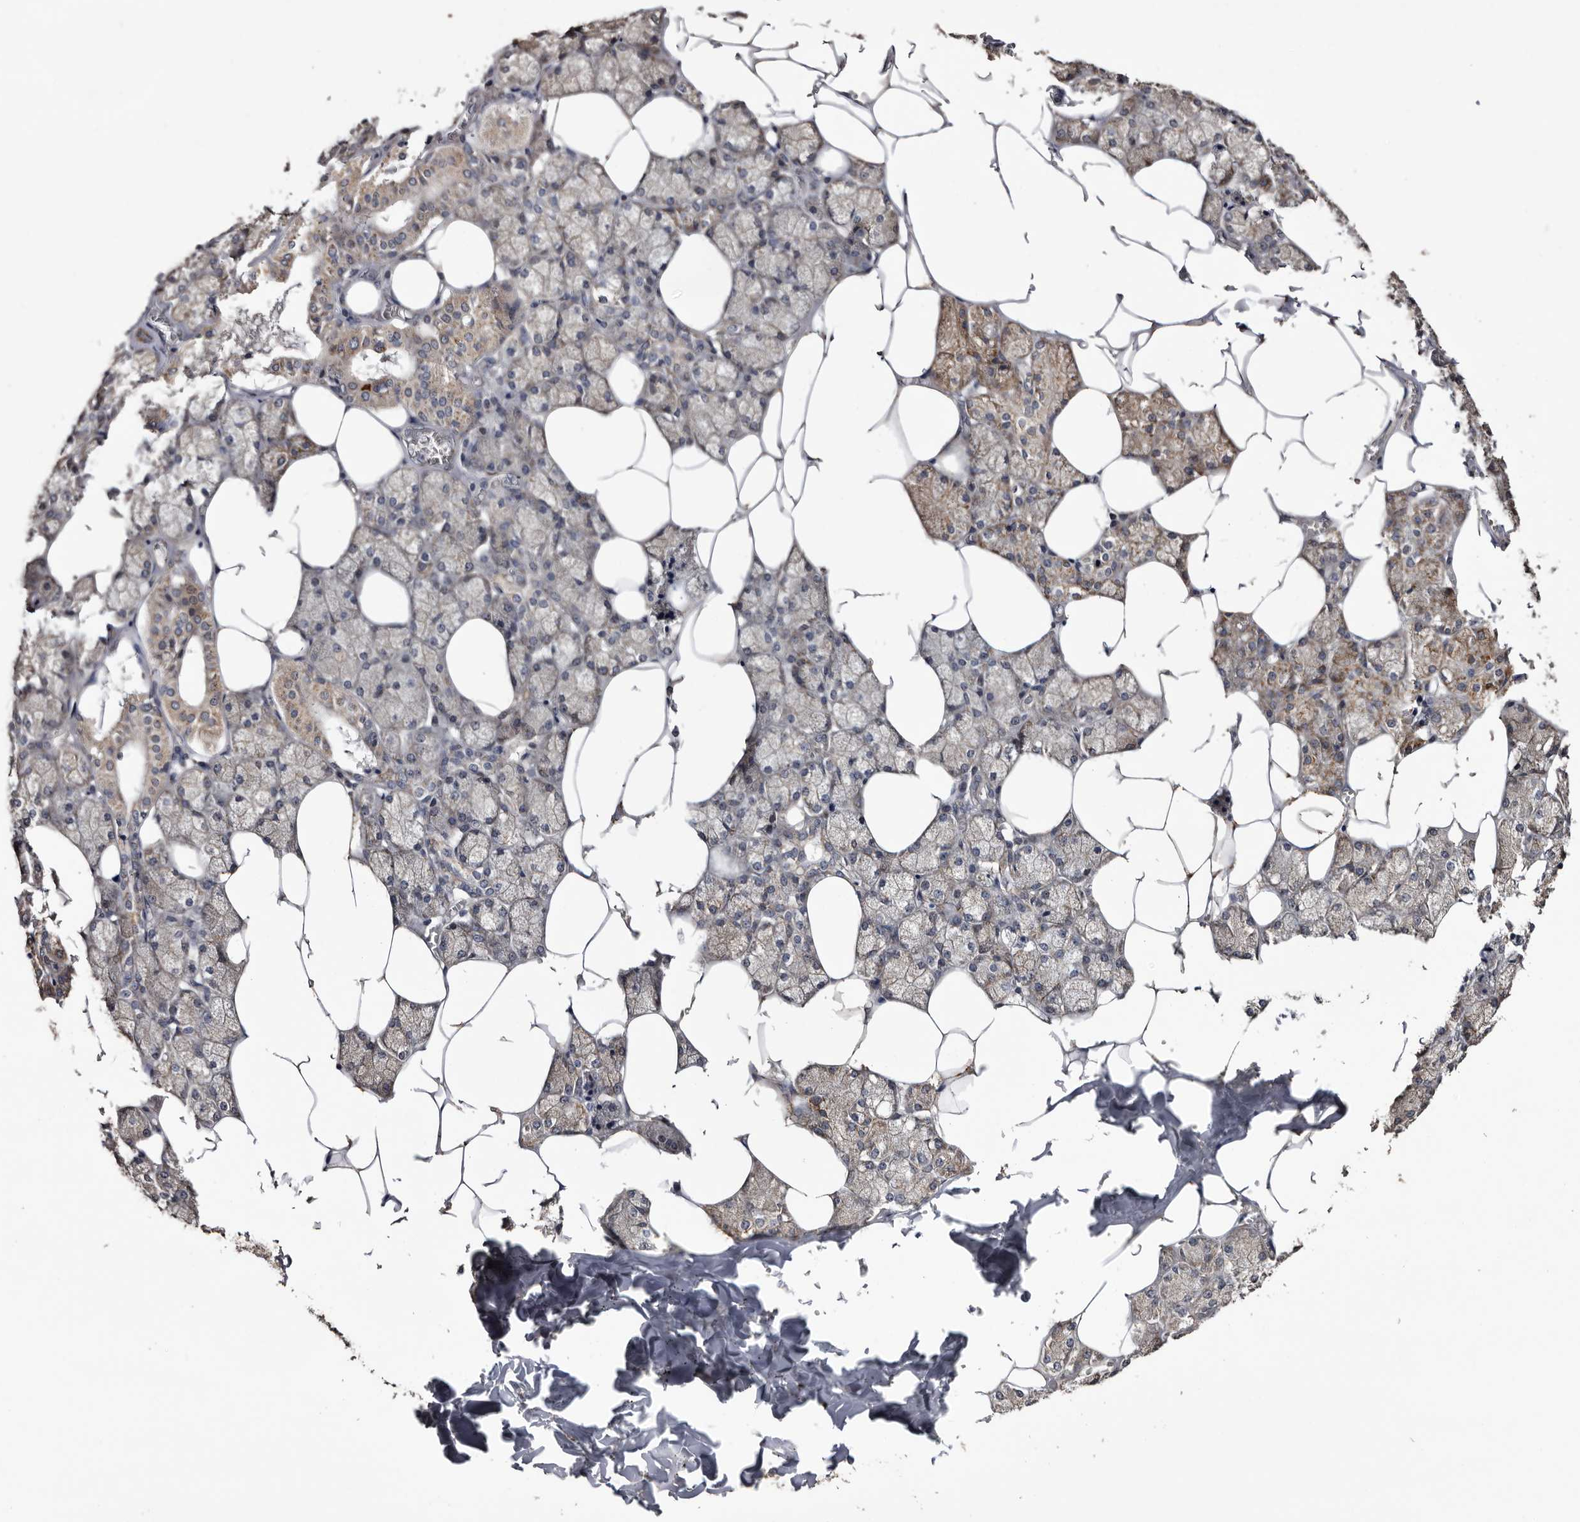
{"staining": {"intensity": "moderate", "quantity": "25%-75%", "location": "cytoplasmic/membranous"}, "tissue": "salivary gland", "cell_type": "Glandular cells", "image_type": "normal", "snomed": [{"axis": "morphology", "description": "Normal tissue, NOS"}, {"axis": "topography", "description": "Salivary gland"}], "caption": "Immunohistochemical staining of unremarkable salivary gland reveals medium levels of moderate cytoplasmic/membranous staining in about 25%-75% of glandular cells. (IHC, brightfield microscopy, high magnification).", "gene": "ARMCX2", "patient": {"sex": "male", "age": 62}}